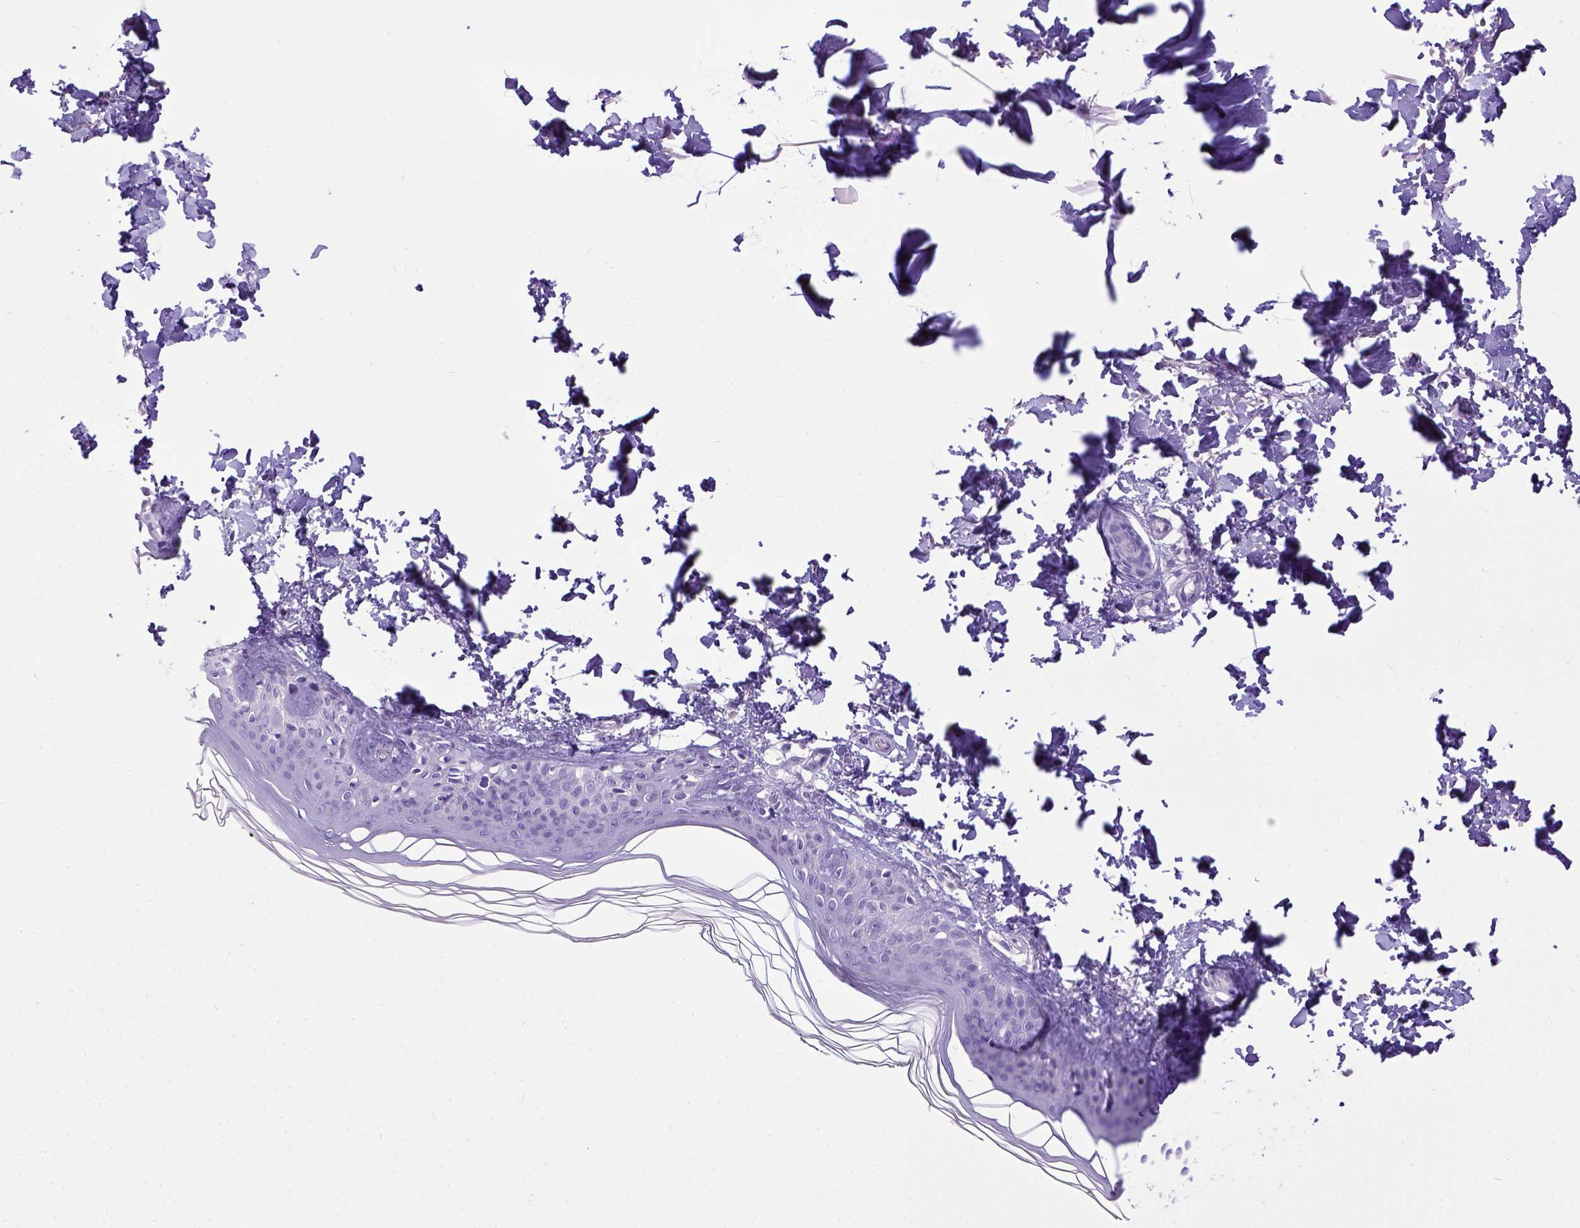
{"staining": {"intensity": "negative", "quantity": "none", "location": "none"}, "tissue": "skin", "cell_type": "Fibroblasts", "image_type": "normal", "snomed": [{"axis": "morphology", "description": "Normal tissue, NOS"}, {"axis": "topography", "description": "Skin"}, {"axis": "topography", "description": "Peripheral nerve tissue"}], "caption": "Fibroblasts show no significant expression in unremarkable skin.", "gene": "ESR1", "patient": {"sex": "female", "age": 45}}